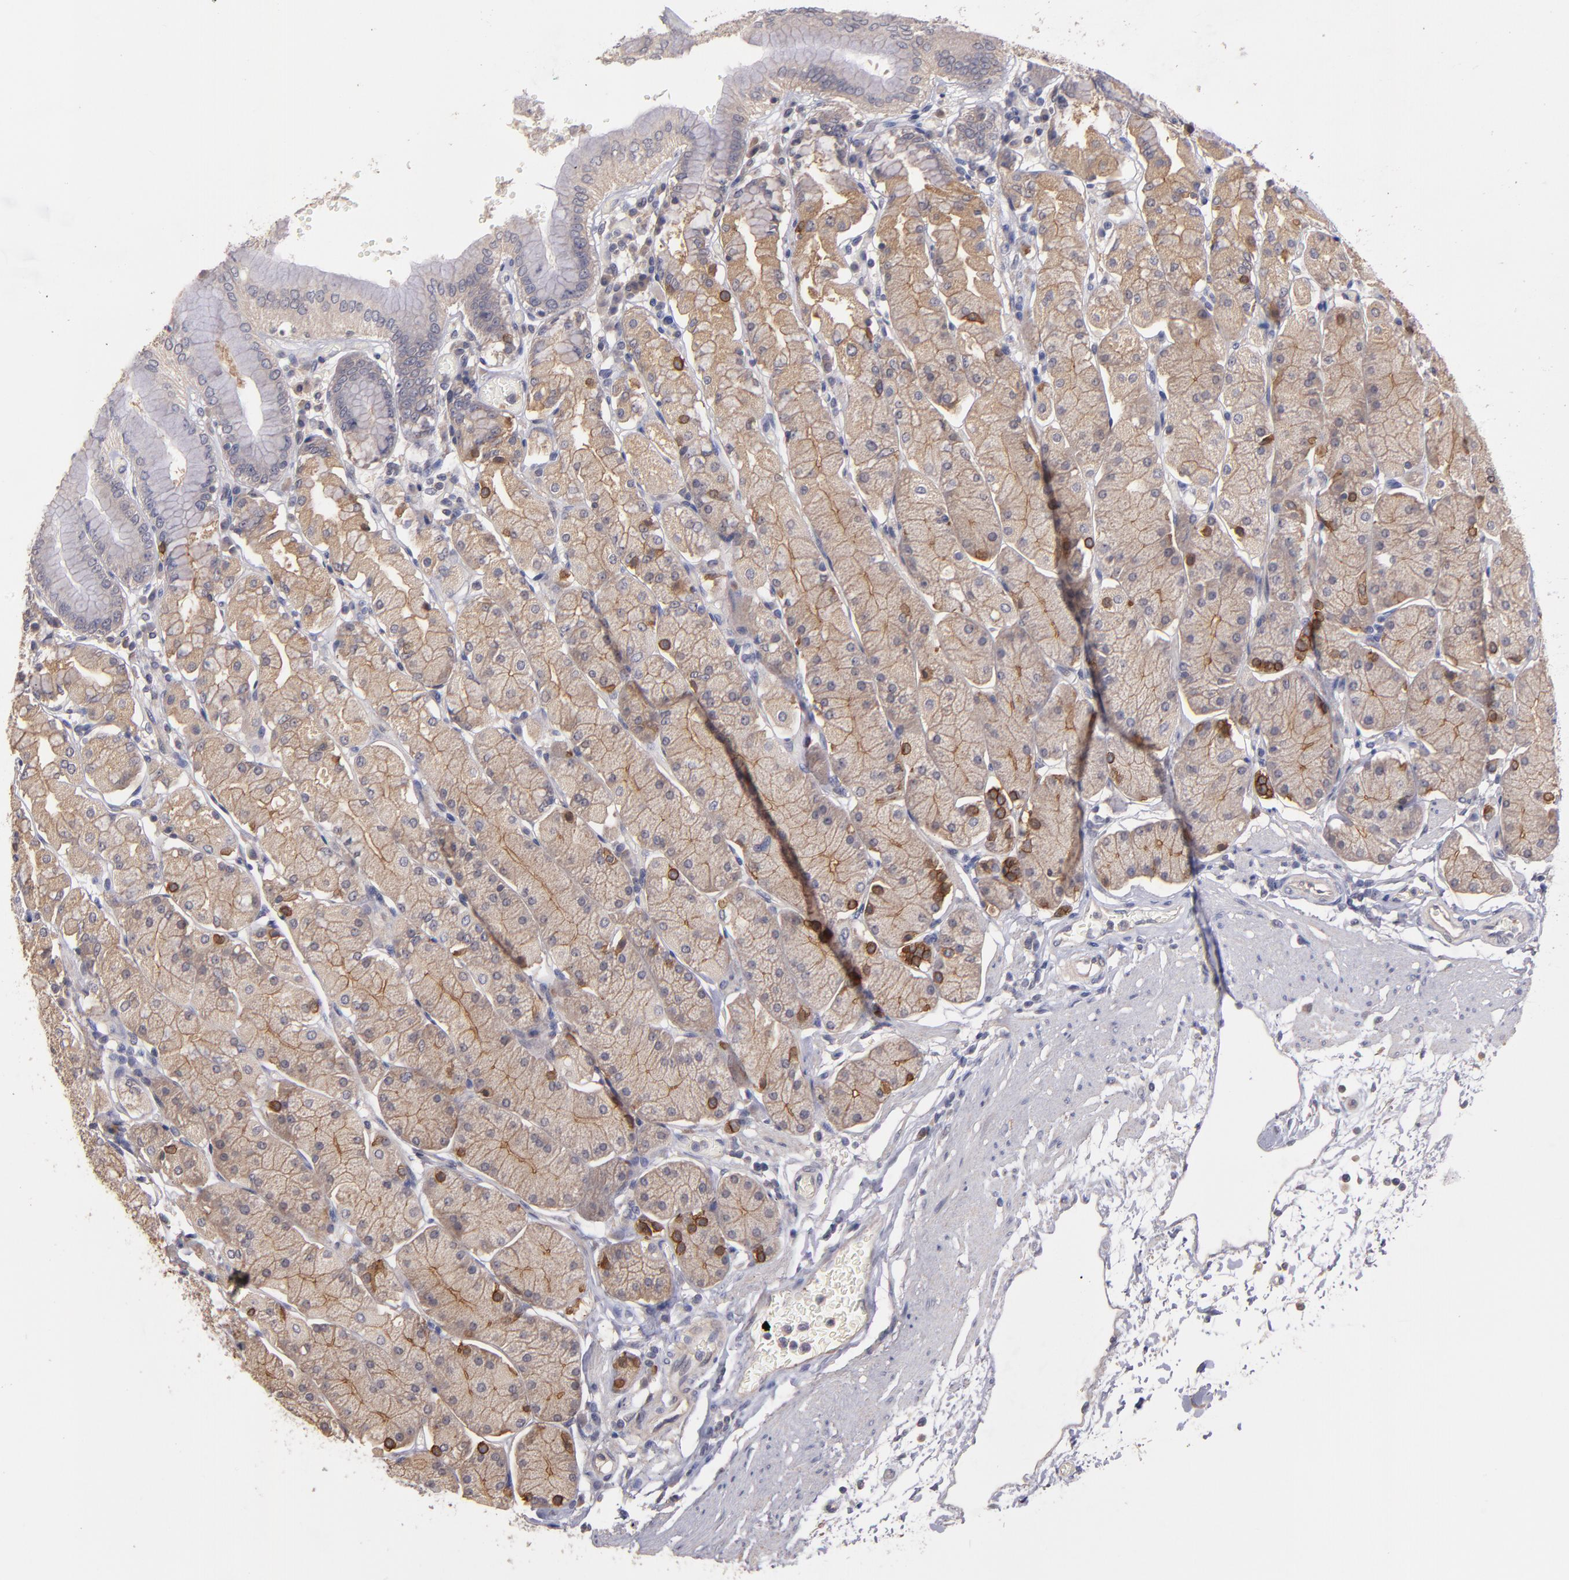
{"staining": {"intensity": "moderate", "quantity": ">75%", "location": "cytoplasmic/membranous"}, "tissue": "stomach", "cell_type": "Glandular cells", "image_type": "normal", "snomed": [{"axis": "morphology", "description": "Normal tissue, NOS"}, {"axis": "topography", "description": "Stomach, upper"}, {"axis": "topography", "description": "Stomach"}], "caption": "Protein staining exhibits moderate cytoplasmic/membranous expression in approximately >75% of glandular cells in normal stomach. (DAB (3,3'-diaminobenzidine) IHC, brown staining for protein, blue staining for nuclei).", "gene": "GNAZ", "patient": {"sex": "male", "age": 76}}